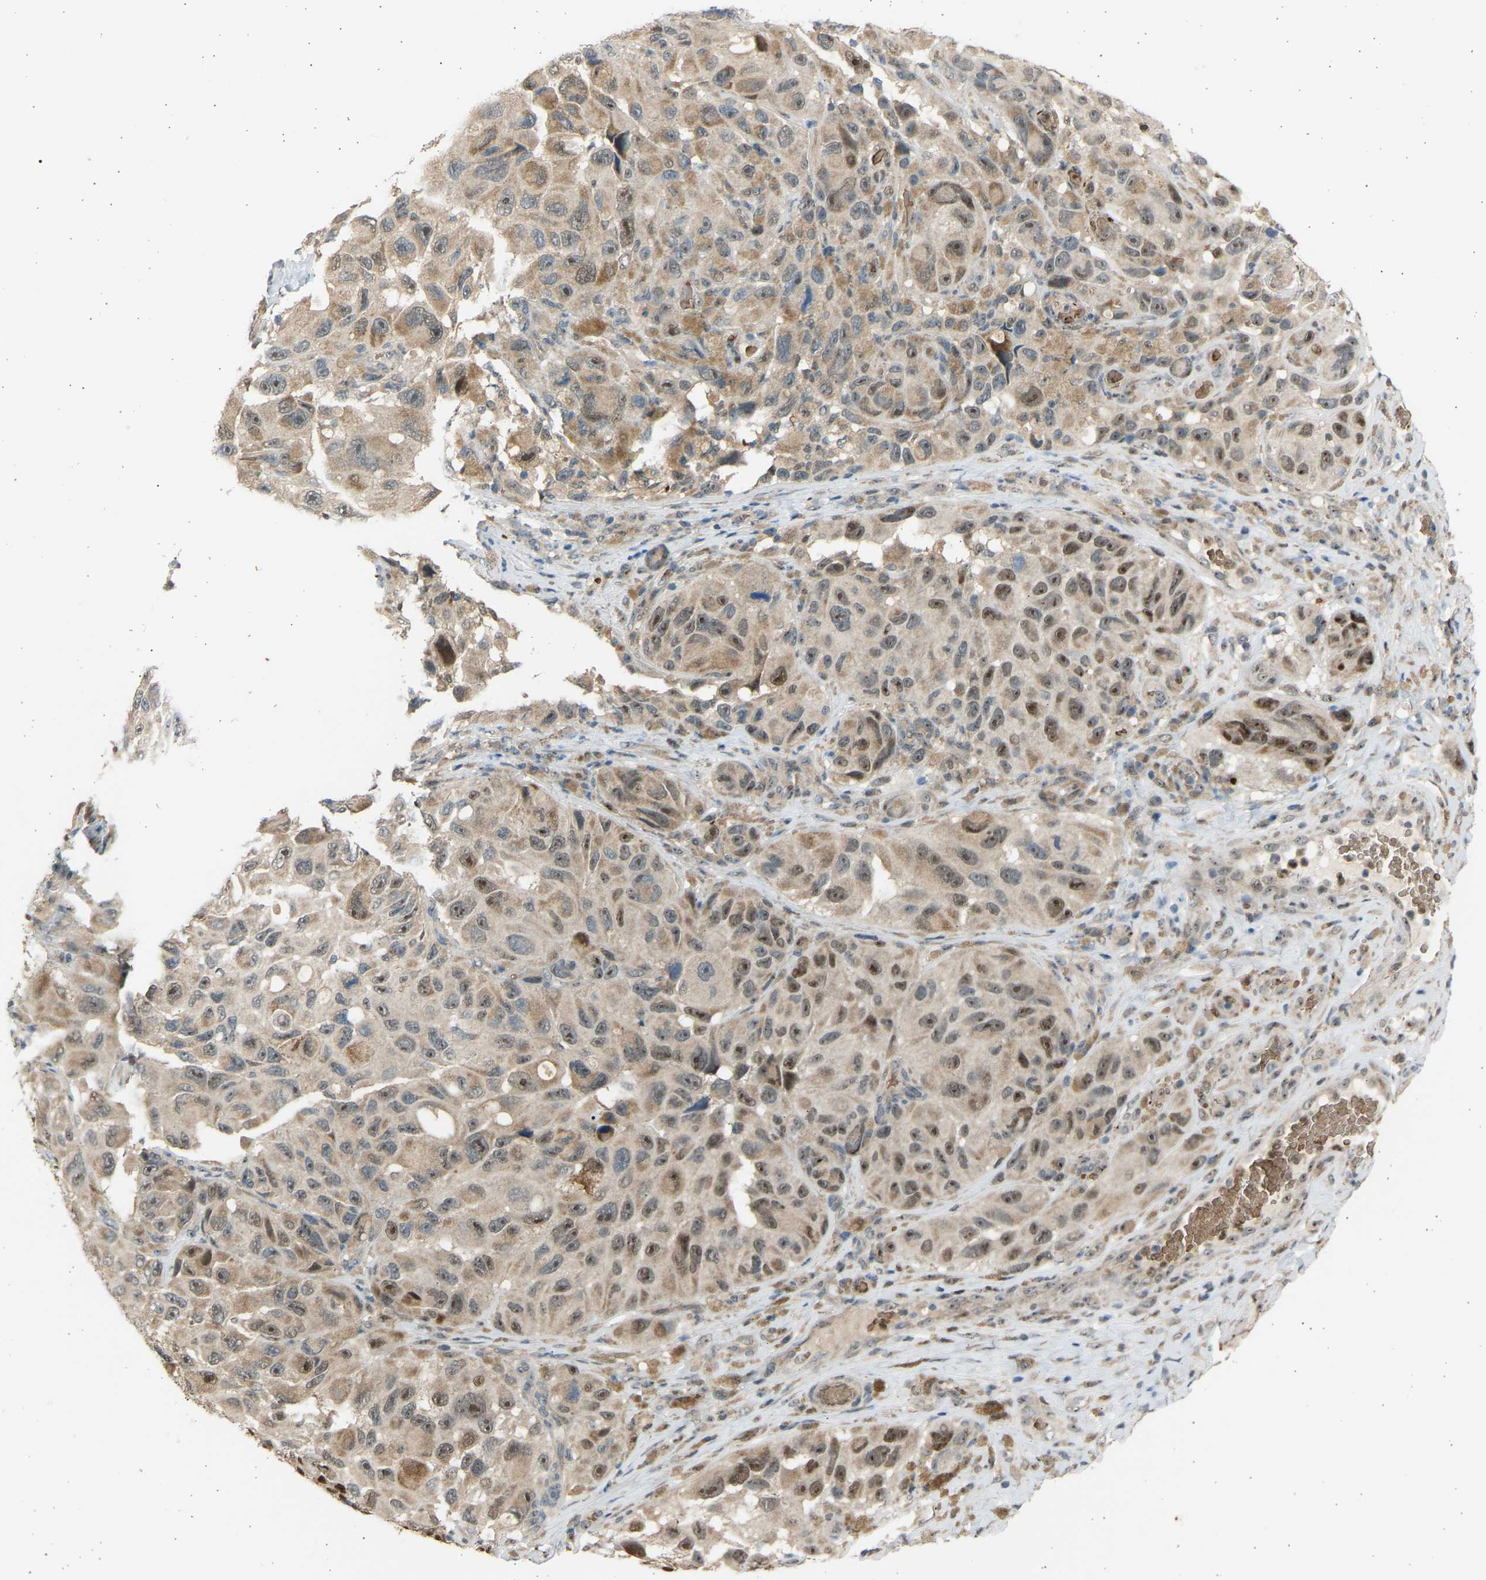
{"staining": {"intensity": "moderate", "quantity": ">75%", "location": "cytoplasmic/membranous,nuclear"}, "tissue": "melanoma", "cell_type": "Tumor cells", "image_type": "cancer", "snomed": [{"axis": "morphology", "description": "Malignant melanoma, NOS"}, {"axis": "topography", "description": "Skin"}], "caption": "A medium amount of moderate cytoplasmic/membranous and nuclear positivity is seen in about >75% of tumor cells in malignant melanoma tissue. (Stains: DAB (3,3'-diaminobenzidine) in brown, nuclei in blue, Microscopy: brightfield microscopy at high magnification).", "gene": "BIRC2", "patient": {"sex": "female", "age": 73}}